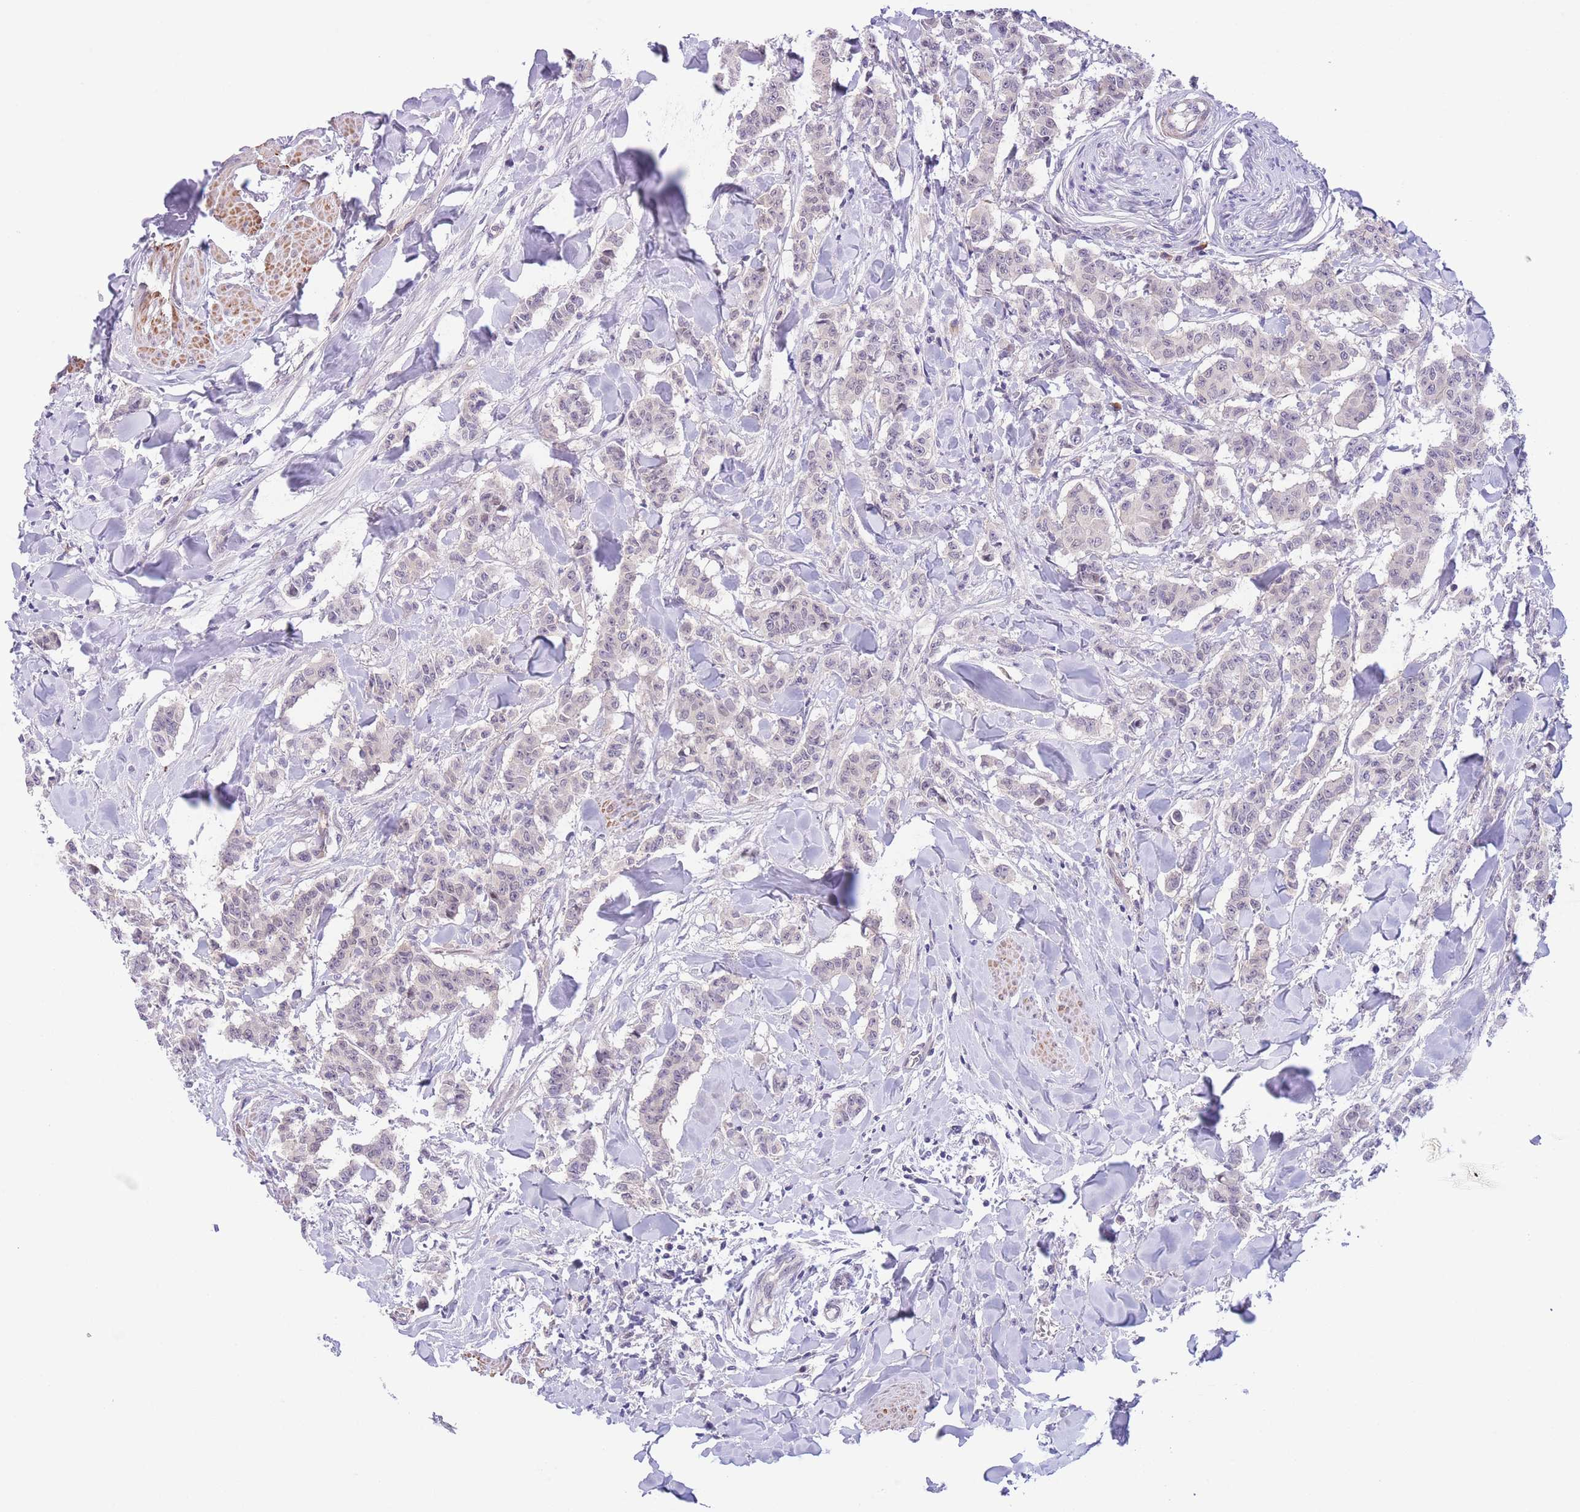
{"staining": {"intensity": "negative", "quantity": "none", "location": "none"}, "tissue": "breast cancer", "cell_type": "Tumor cells", "image_type": "cancer", "snomed": [{"axis": "morphology", "description": "Duct carcinoma"}, {"axis": "topography", "description": "Breast"}], "caption": "Breast cancer was stained to show a protein in brown. There is no significant positivity in tumor cells.", "gene": "C9orf152", "patient": {"sex": "female", "age": 40}}